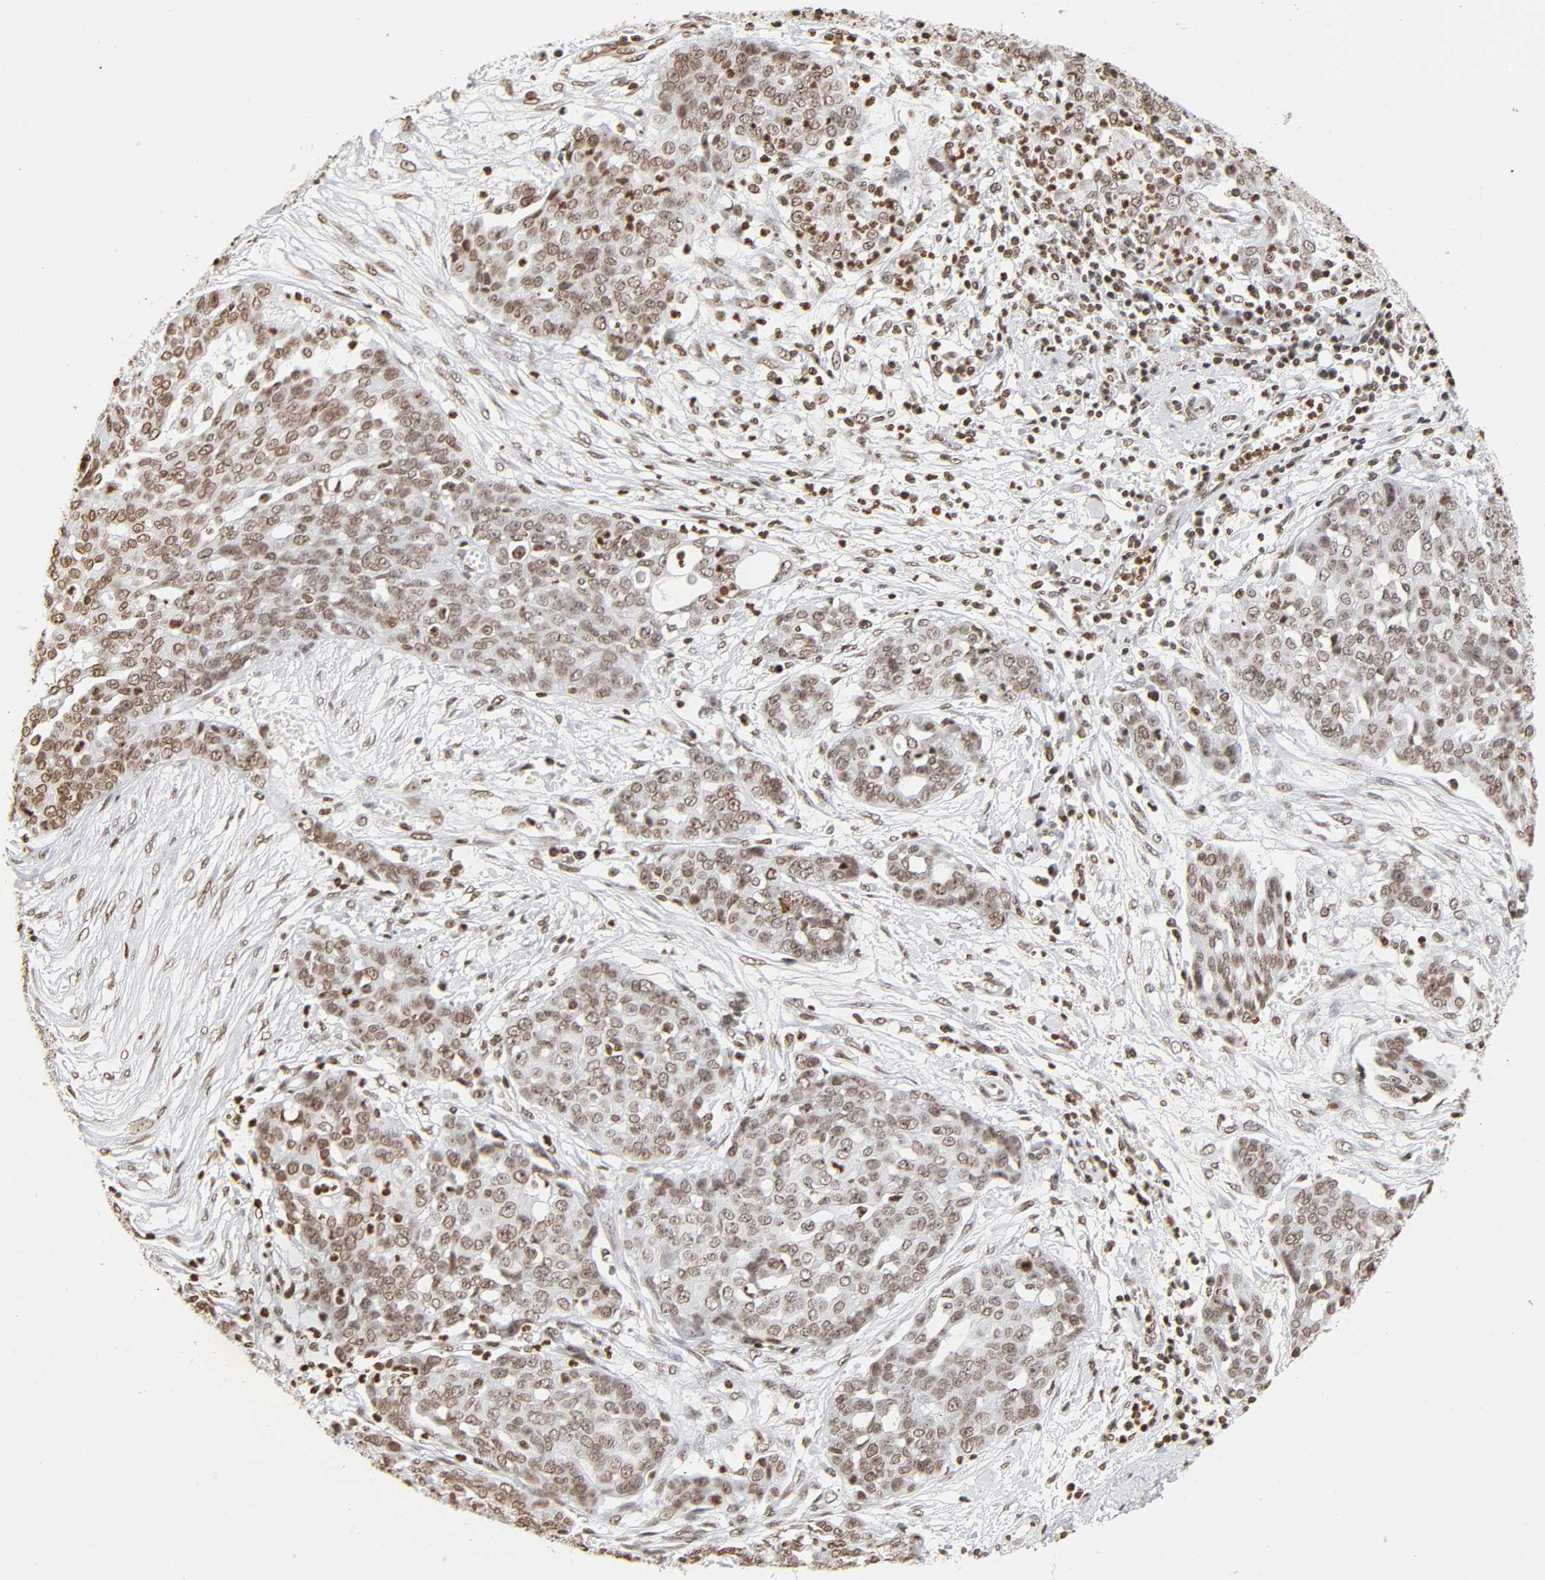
{"staining": {"intensity": "weak", "quantity": ">75%", "location": "nuclear"}, "tissue": "ovarian cancer", "cell_type": "Tumor cells", "image_type": "cancer", "snomed": [{"axis": "morphology", "description": "Cystadenocarcinoma, serous, NOS"}, {"axis": "topography", "description": "Soft tissue"}, {"axis": "topography", "description": "Ovary"}], "caption": "Protein expression by IHC demonstrates weak nuclear staining in about >75% of tumor cells in ovarian serous cystadenocarcinoma.", "gene": "H2AC12", "patient": {"sex": "female", "age": 57}}